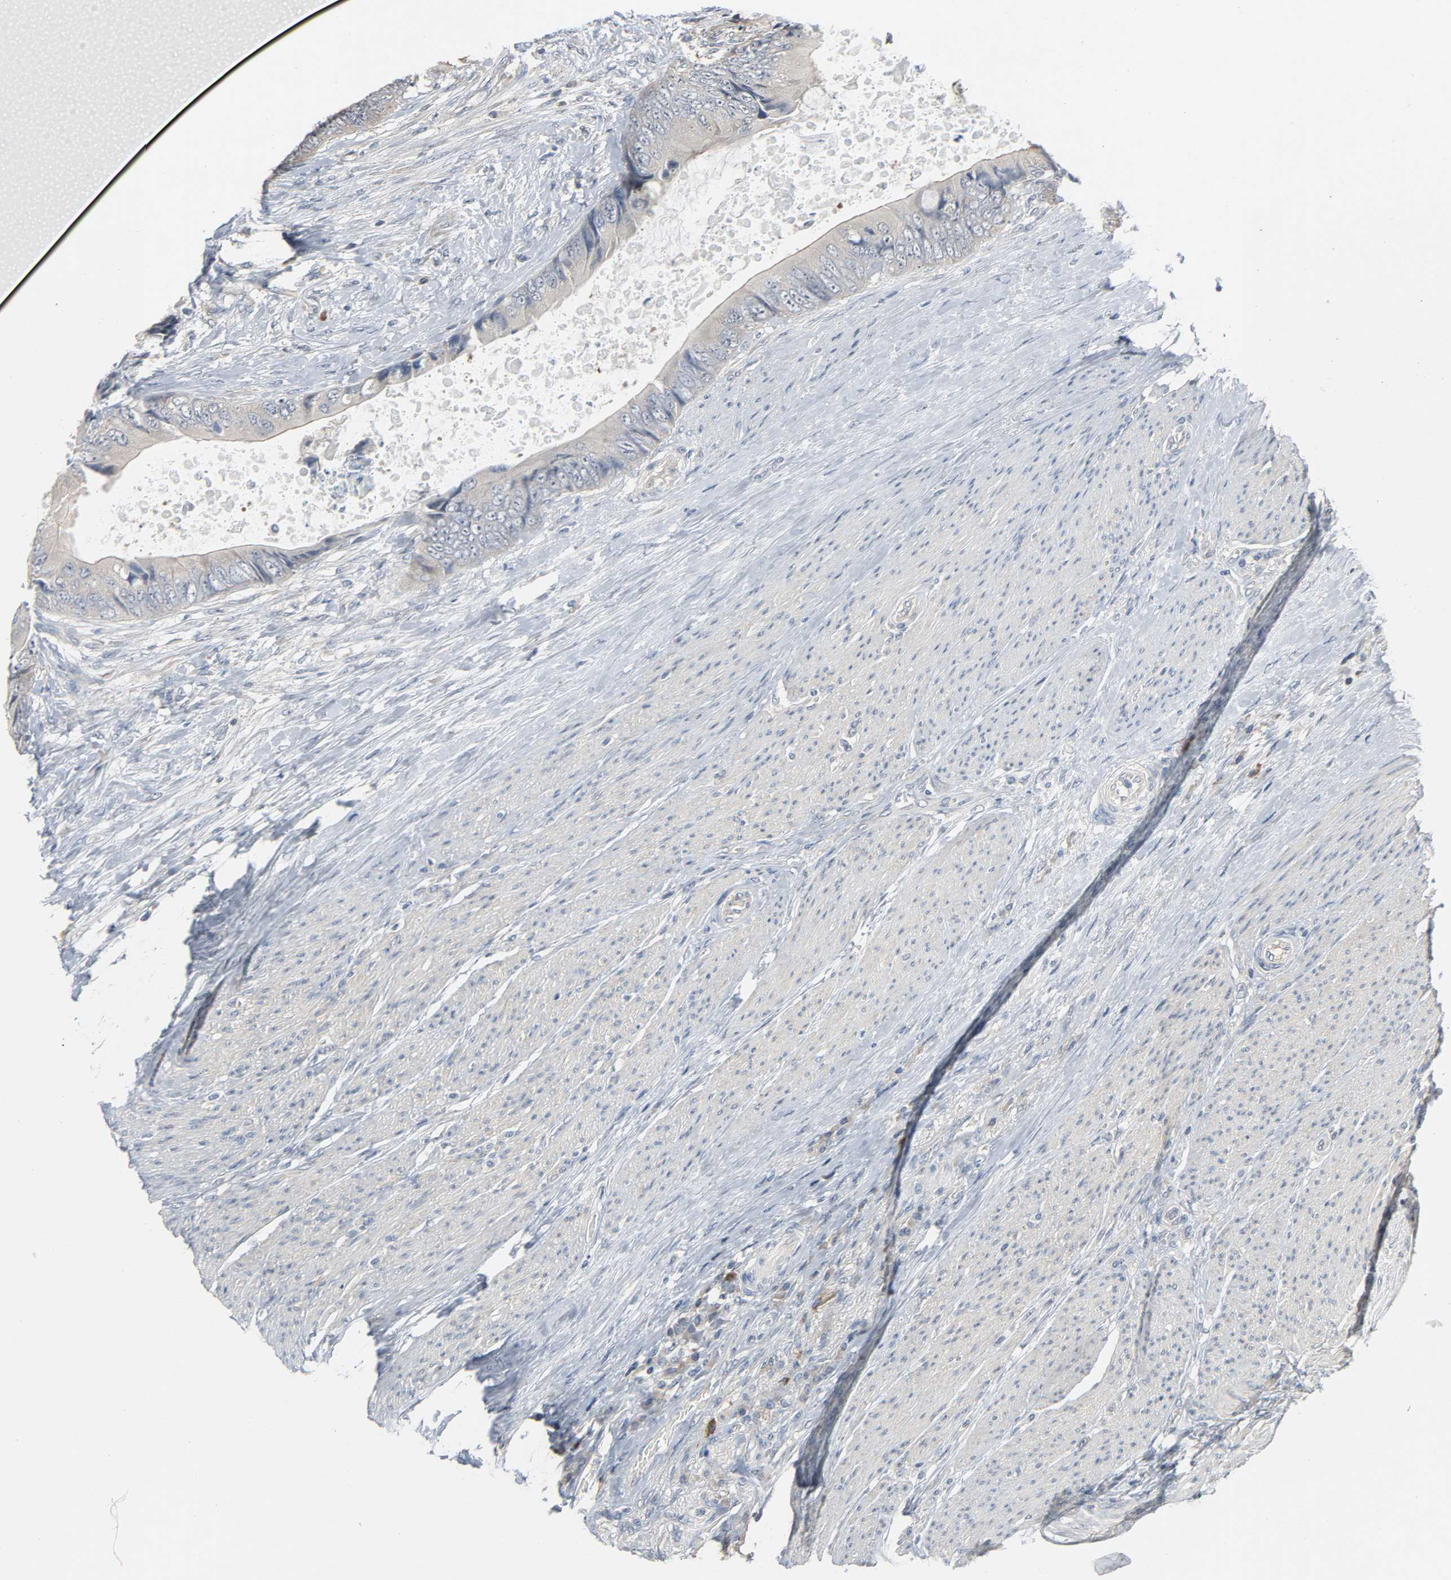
{"staining": {"intensity": "negative", "quantity": "none", "location": "none"}, "tissue": "colorectal cancer", "cell_type": "Tumor cells", "image_type": "cancer", "snomed": [{"axis": "morphology", "description": "Adenocarcinoma, NOS"}, {"axis": "topography", "description": "Rectum"}], "caption": "This is a photomicrograph of immunohistochemistry staining of colorectal cancer (adenocarcinoma), which shows no expression in tumor cells.", "gene": "CD4", "patient": {"sex": "female", "age": 77}}